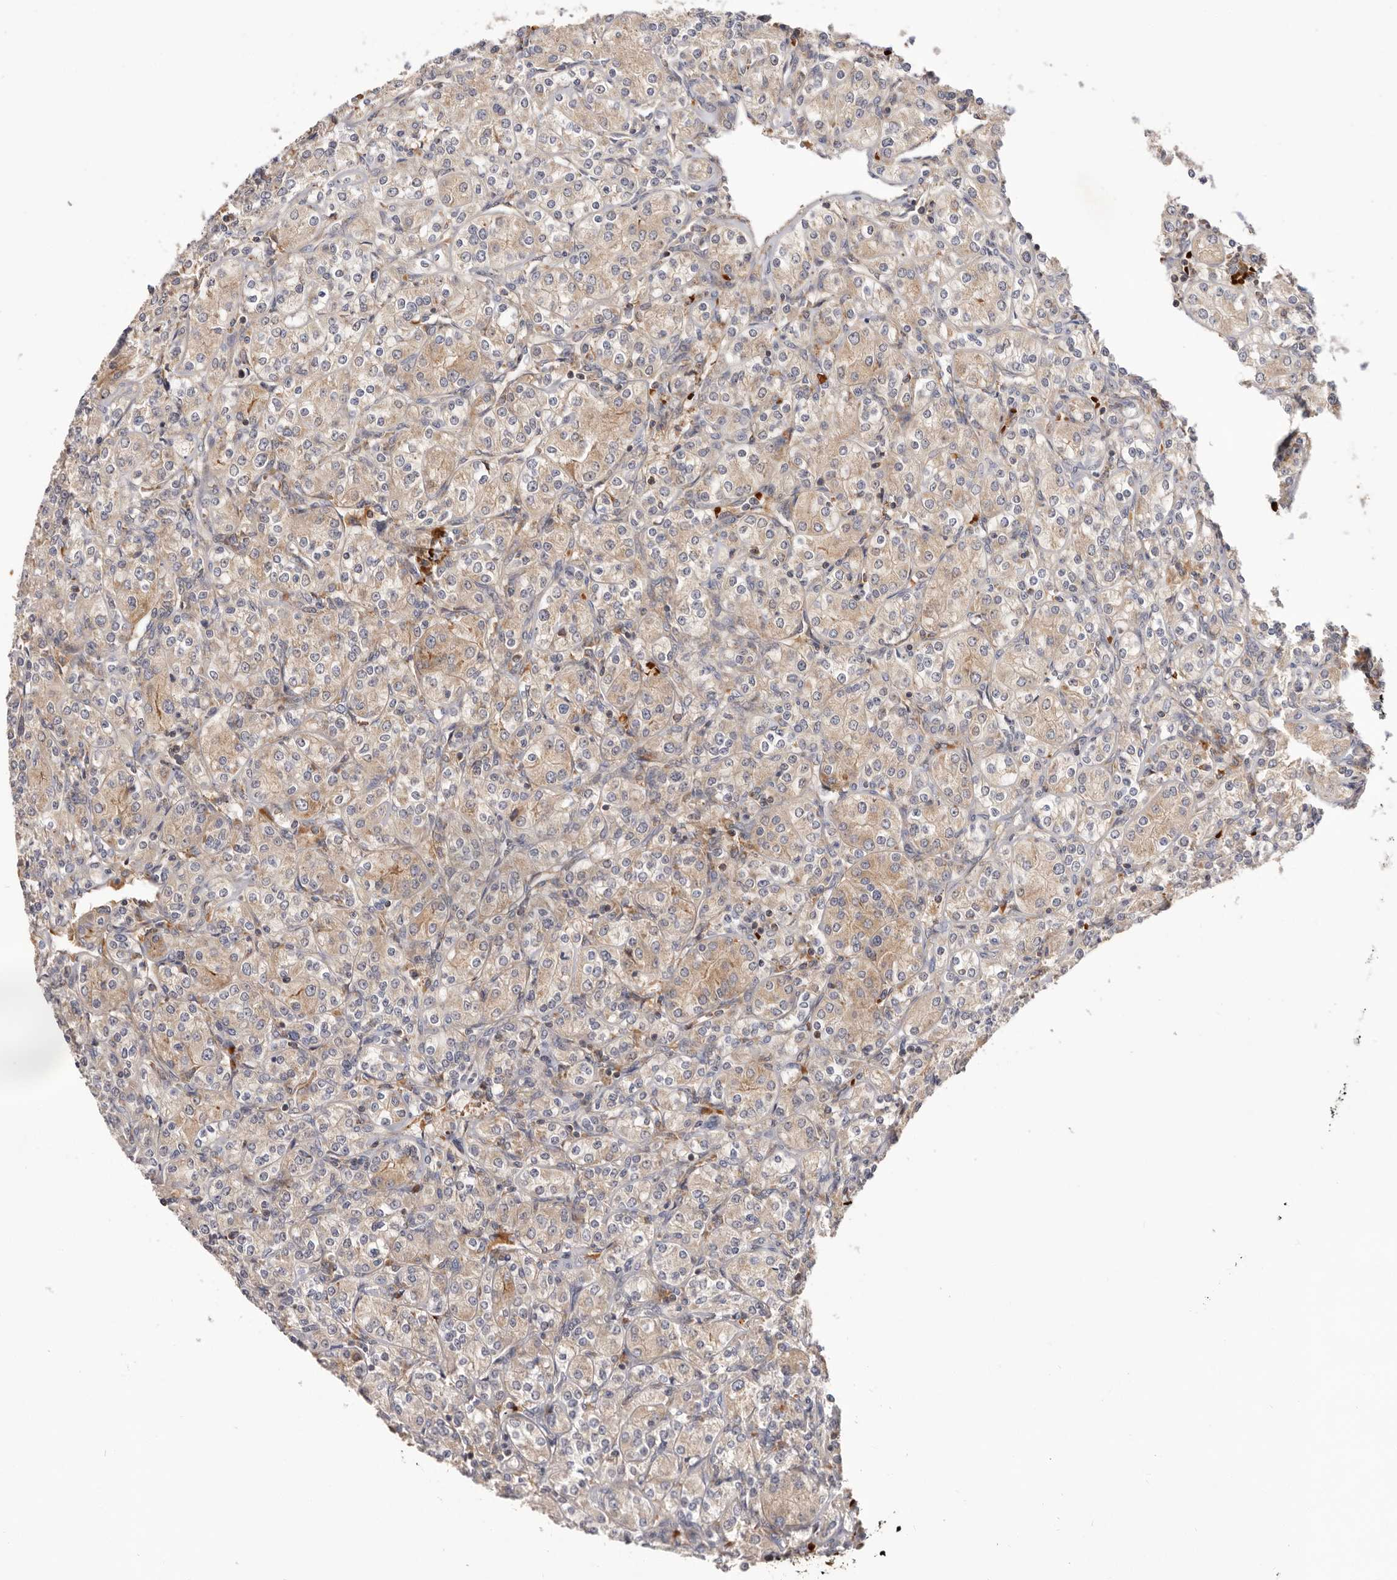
{"staining": {"intensity": "weak", "quantity": "25%-75%", "location": "cytoplasmic/membranous"}, "tissue": "renal cancer", "cell_type": "Tumor cells", "image_type": "cancer", "snomed": [{"axis": "morphology", "description": "Adenocarcinoma, NOS"}, {"axis": "topography", "description": "Kidney"}], "caption": "A brown stain labels weak cytoplasmic/membranous expression of a protein in adenocarcinoma (renal) tumor cells.", "gene": "RNF213", "patient": {"sex": "male", "age": 77}}